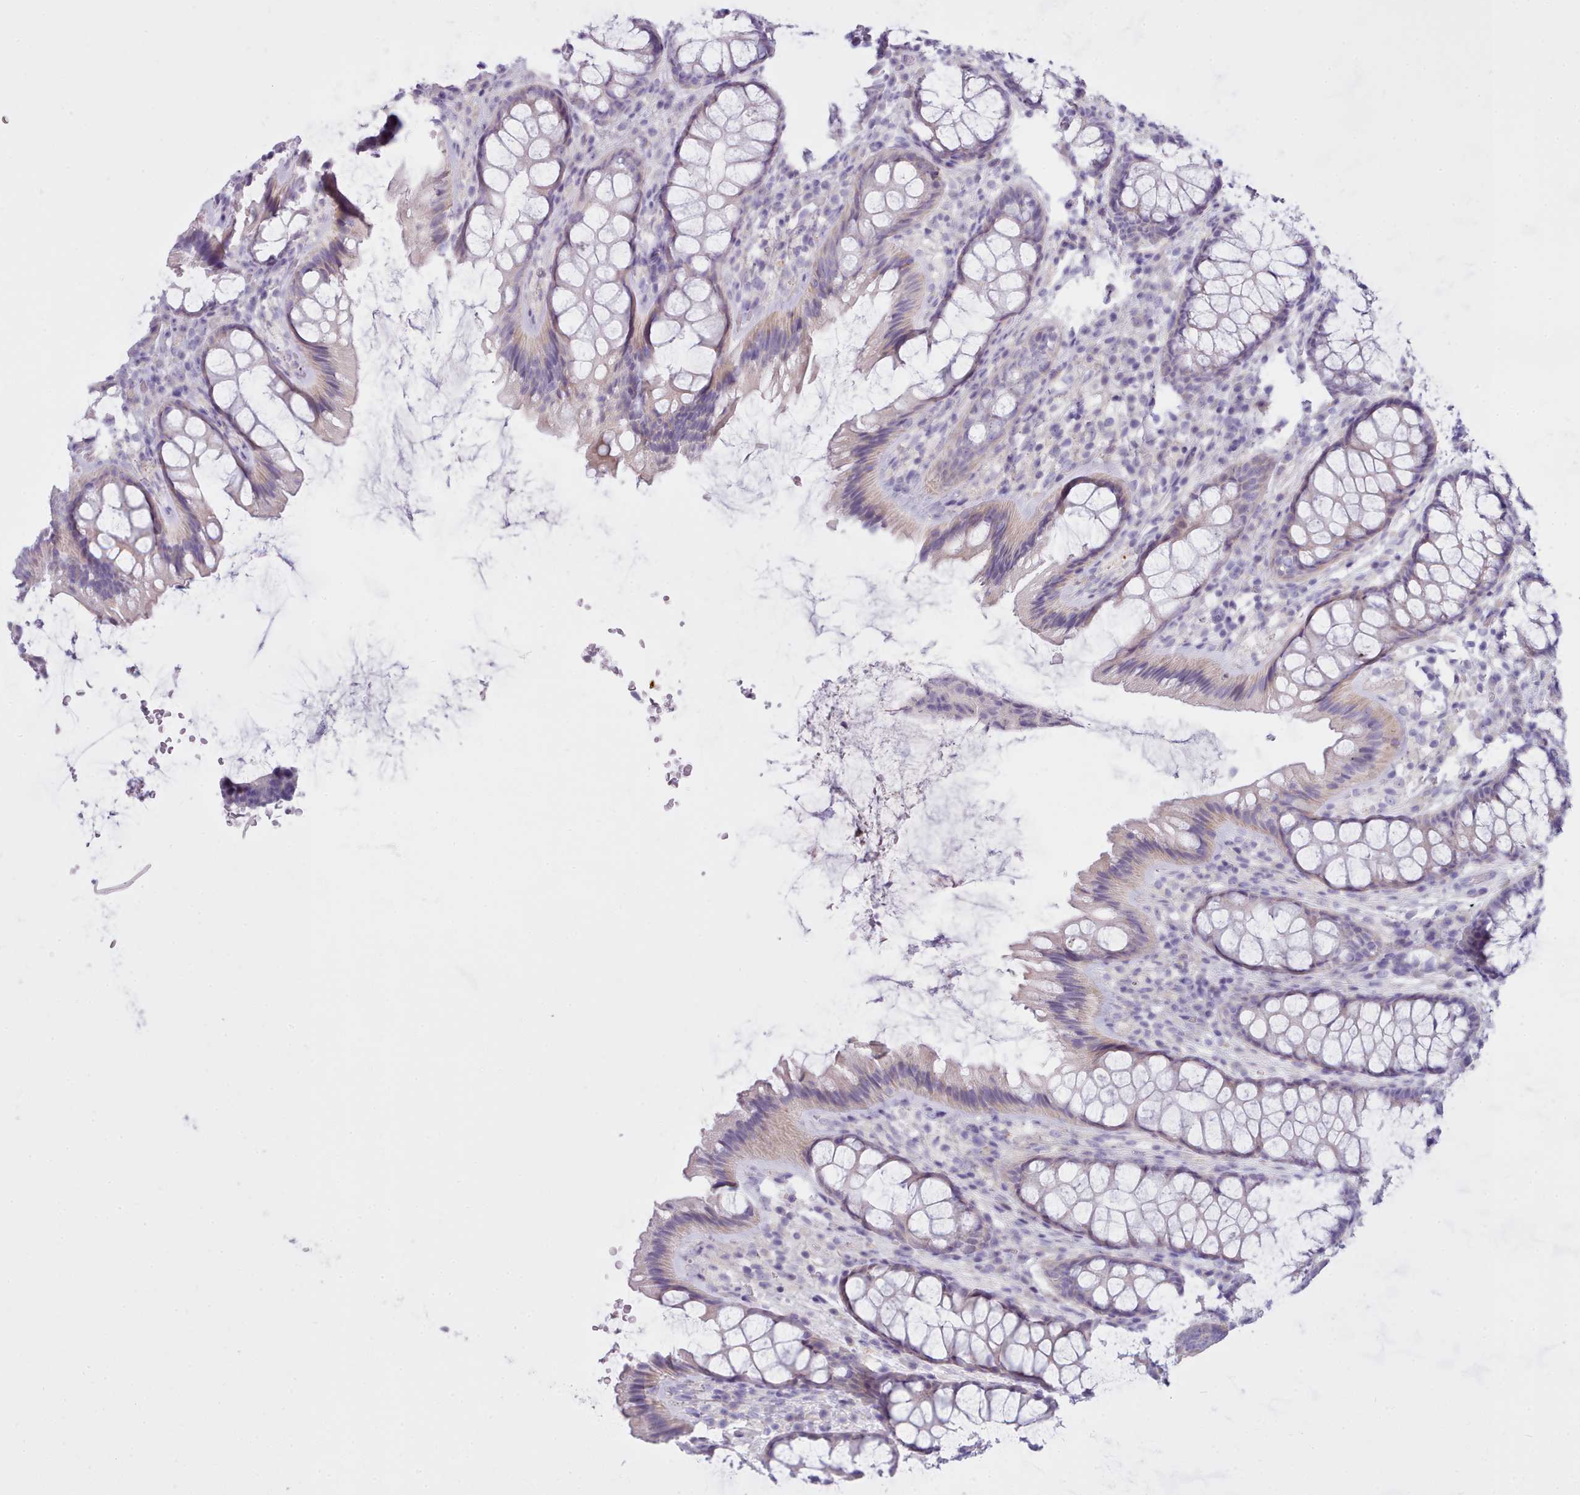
{"staining": {"intensity": "negative", "quantity": "none", "location": "none"}, "tissue": "colon", "cell_type": "Endothelial cells", "image_type": "normal", "snomed": [{"axis": "morphology", "description": "Normal tissue, NOS"}, {"axis": "topography", "description": "Colon"}], "caption": "Immunohistochemistry image of normal colon: colon stained with DAB exhibits no significant protein positivity in endothelial cells.", "gene": "CYP2A13", "patient": {"sex": "male", "age": 46}}